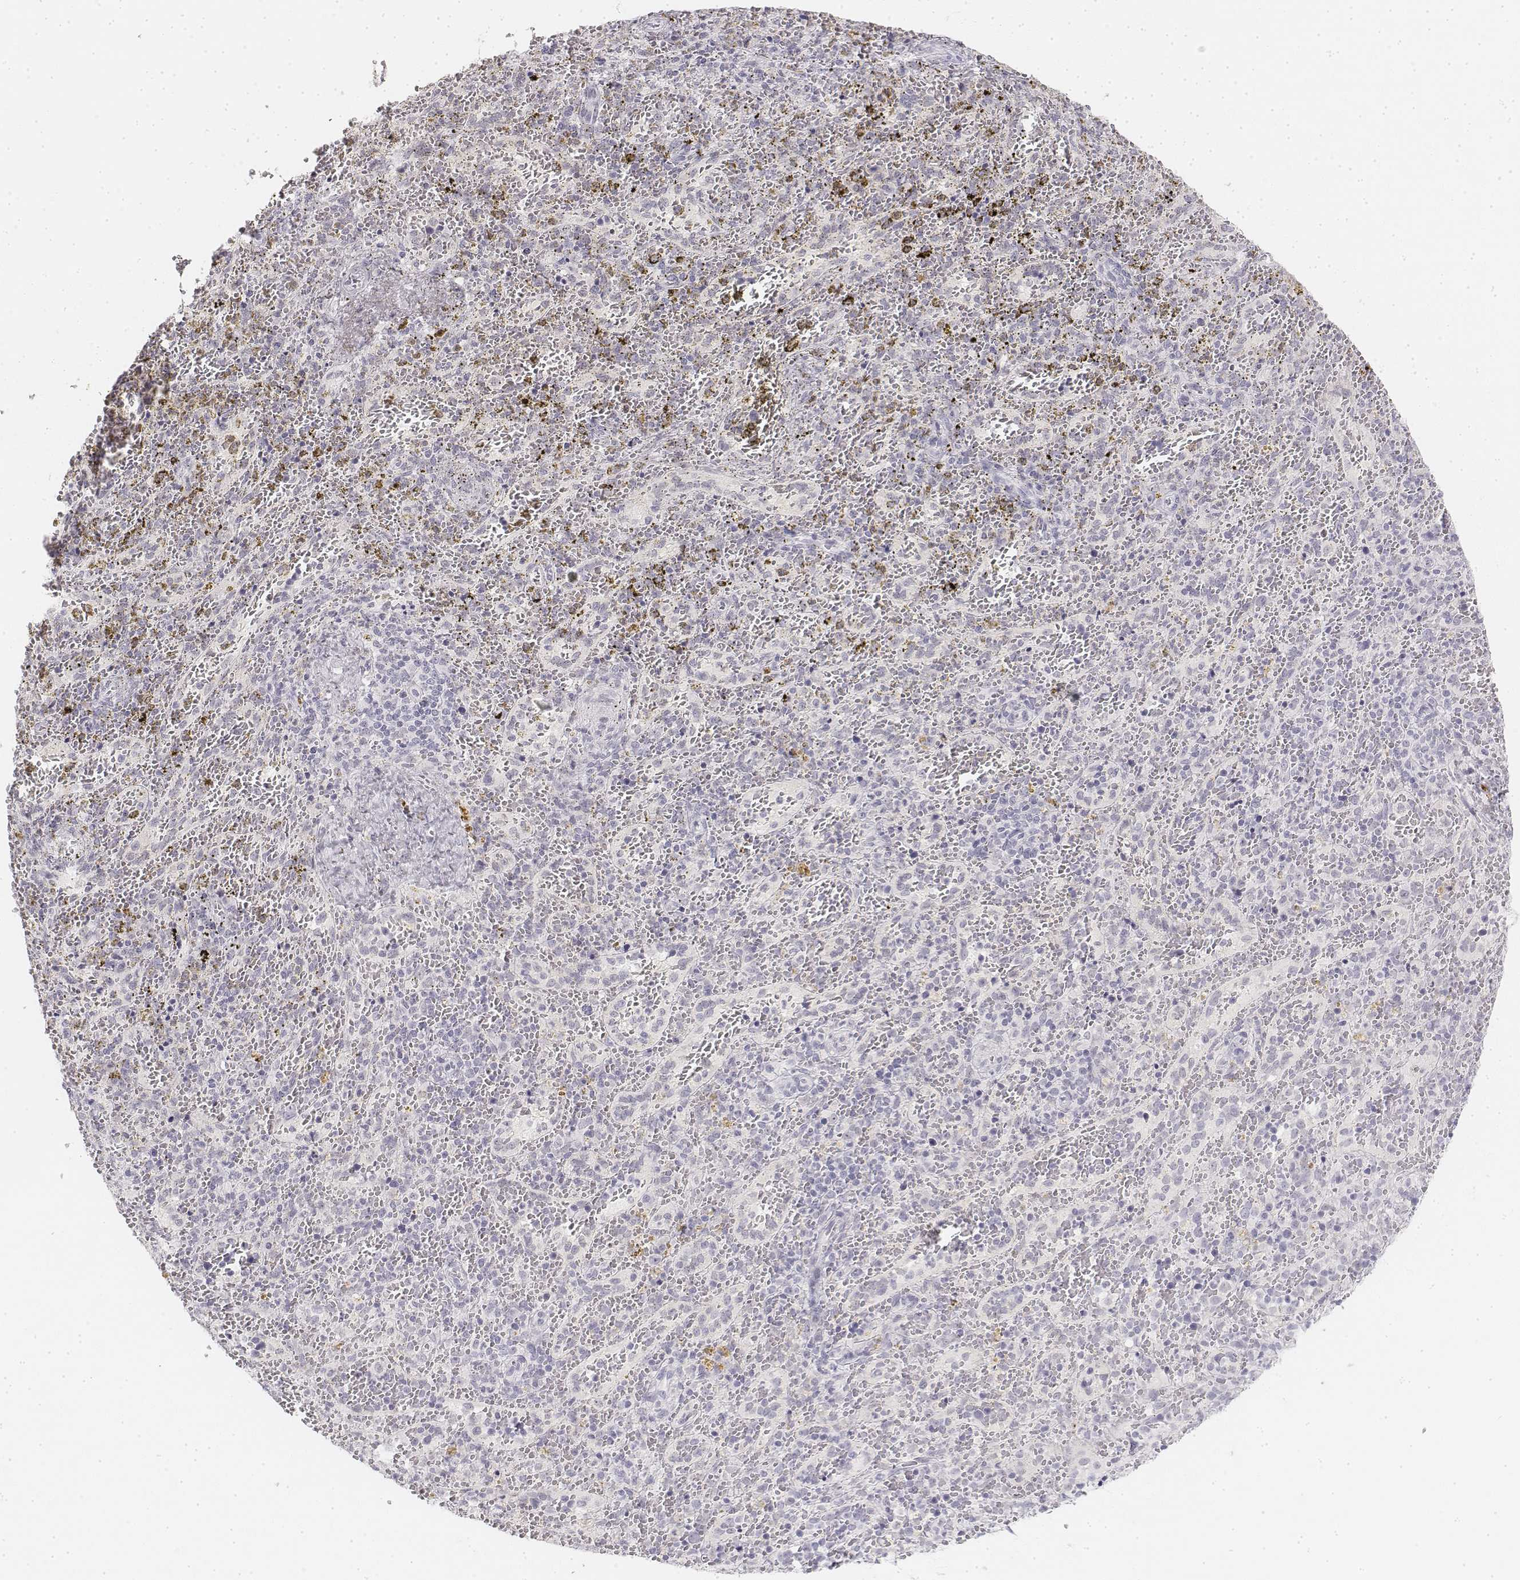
{"staining": {"intensity": "negative", "quantity": "none", "location": "none"}, "tissue": "spleen", "cell_type": "Cells in red pulp", "image_type": "normal", "snomed": [{"axis": "morphology", "description": "Normal tissue, NOS"}, {"axis": "topography", "description": "Spleen"}], "caption": "Micrograph shows no significant protein expression in cells in red pulp of benign spleen.", "gene": "KRT84", "patient": {"sex": "female", "age": 50}}